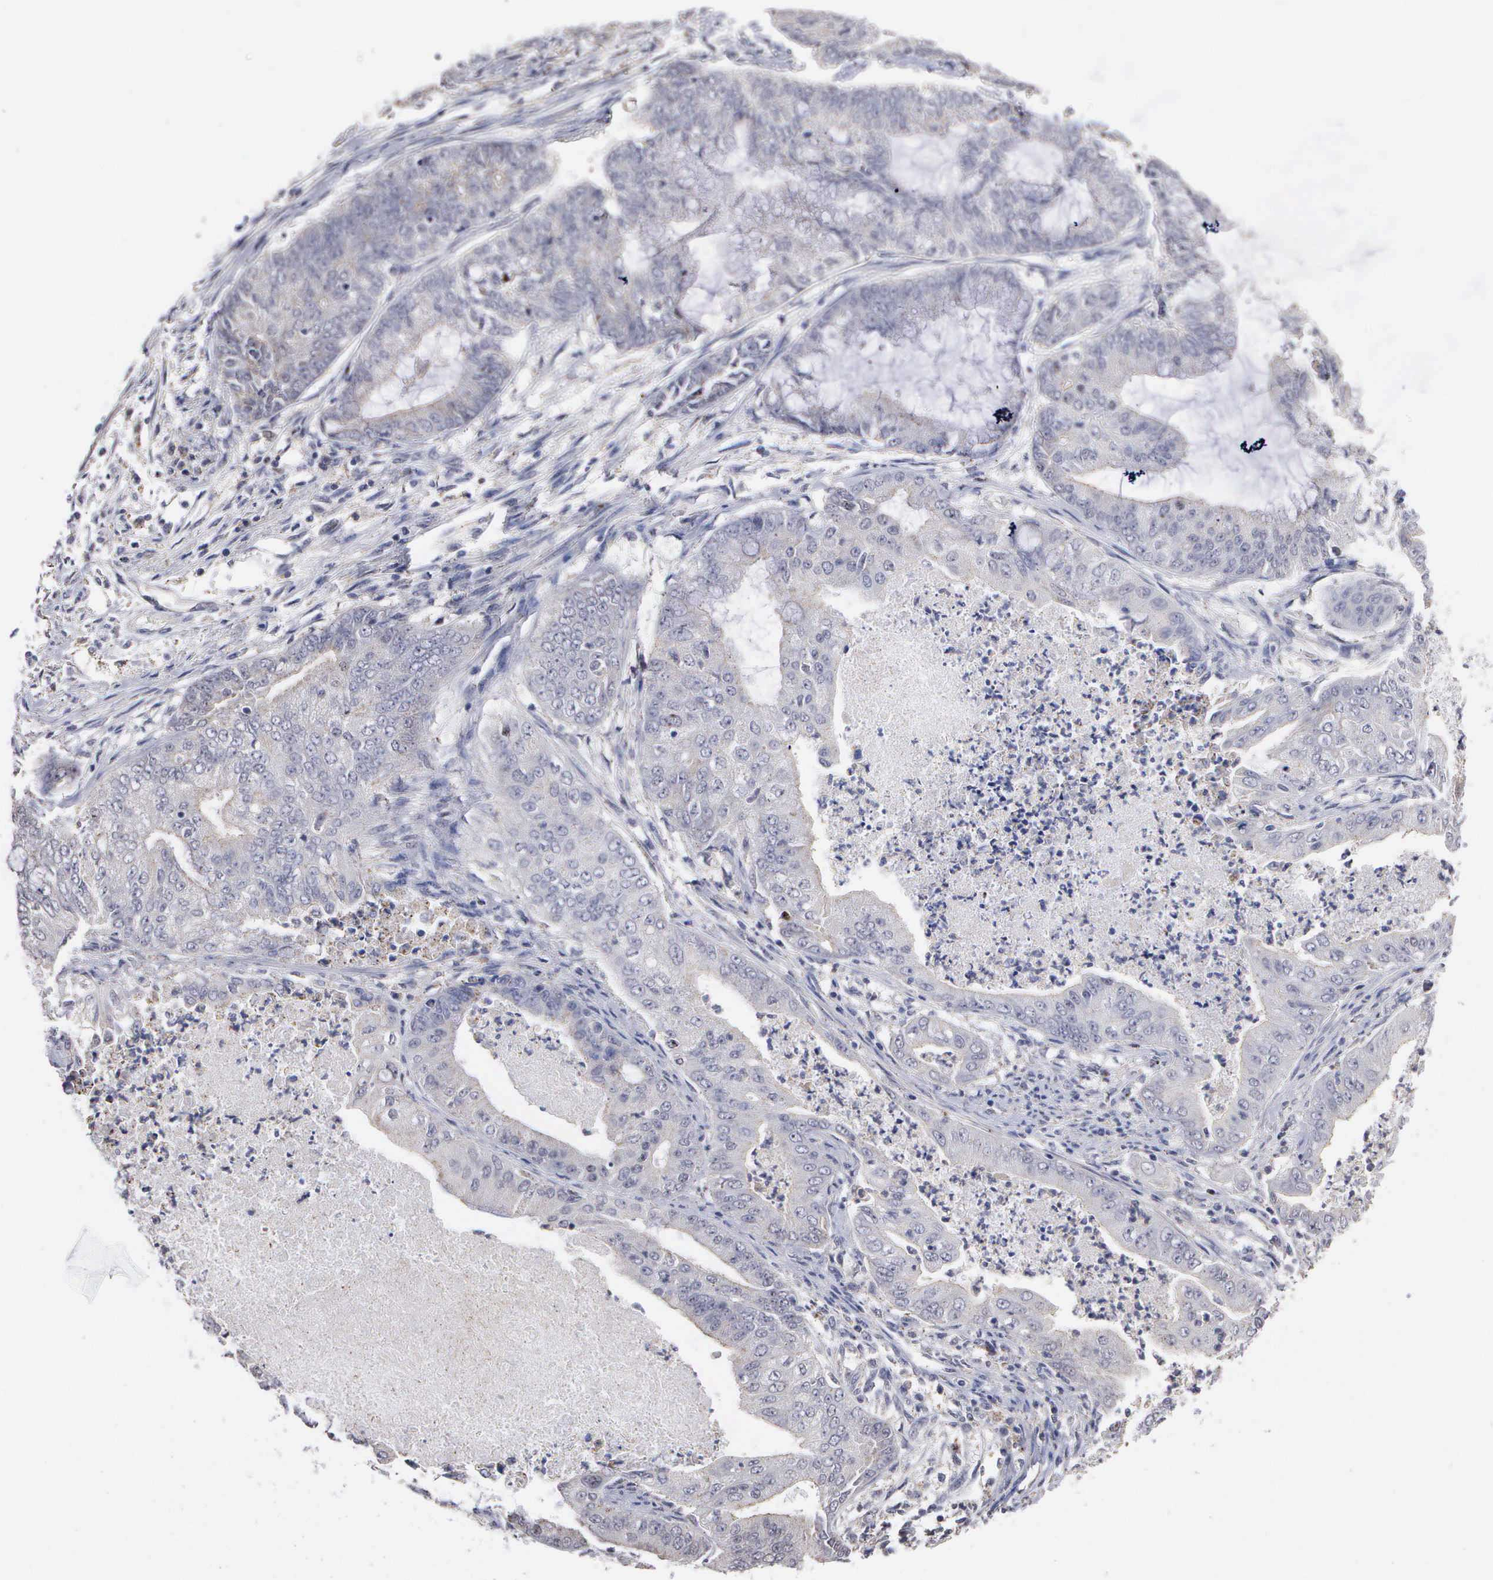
{"staining": {"intensity": "negative", "quantity": "none", "location": "none"}, "tissue": "endometrial cancer", "cell_type": "Tumor cells", "image_type": "cancer", "snomed": [{"axis": "morphology", "description": "Adenocarcinoma, NOS"}, {"axis": "topography", "description": "Endometrium"}], "caption": "This is a photomicrograph of immunohistochemistry (IHC) staining of endometrial cancer, which shows no expression in tumor cells.", "gene": "KDM6A", "patient": {"sex": "female", "age": 63}}